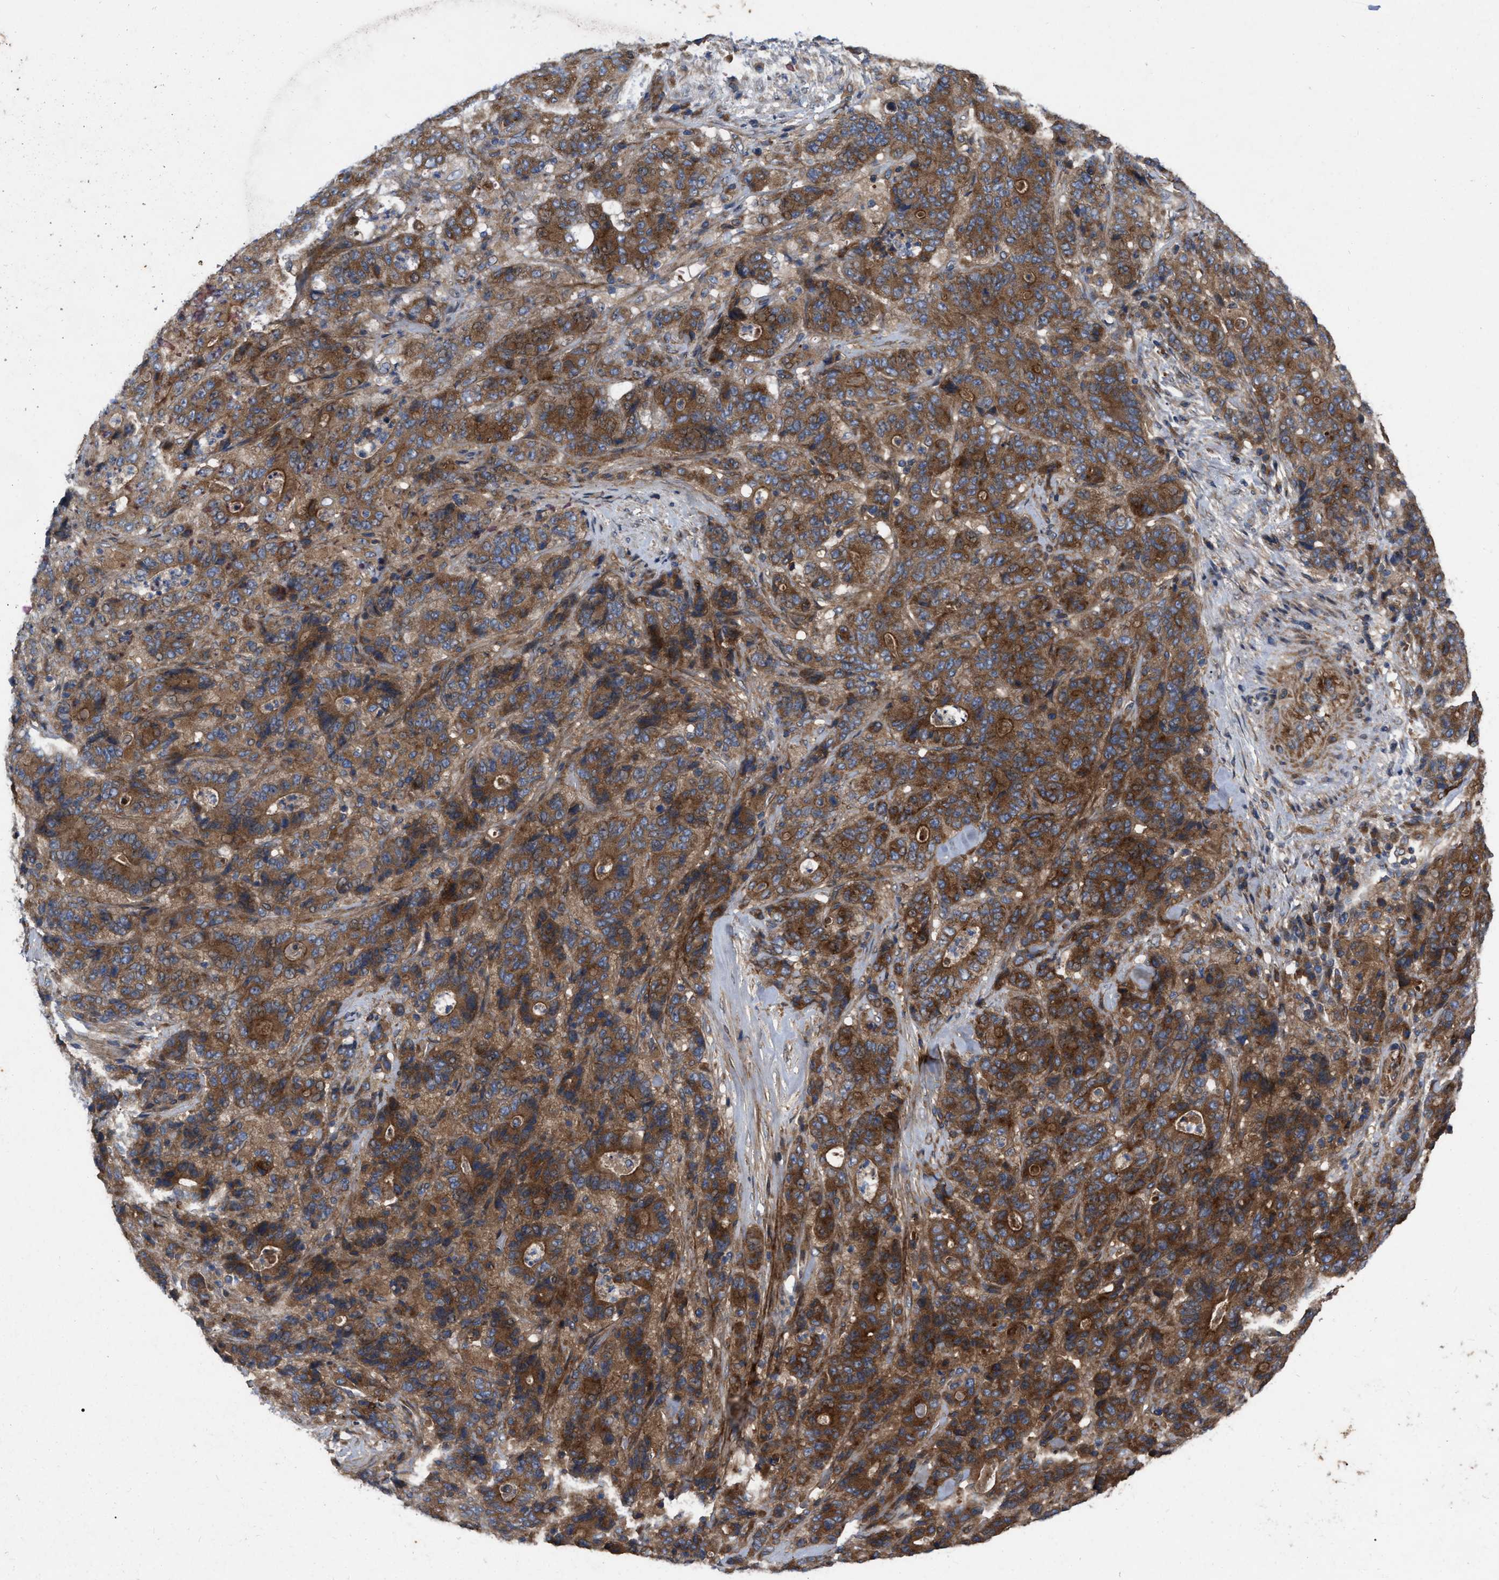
{"staining": {"intensity": "strong", "quantity": ">75%", "location": "cytoplasmic/membranous"}, "tissue": "stomach cancer", "cell_type": "Tumor cells", "image_type": "cancer", "snomed": [{"axis": "morphology", "description": "Adenocarcinoma, NOS"}, {"axis": "topography", "description": "Stomach"}], "caption": "Immunohistochemistry image of human stomach adenocarcinoma stained for a protein (brown), which reveals high levels of strong cytoplasmic/membranous staining in approximately >75% of tumor cells.", "gene": "CDKN2C", "patient": {"sex": "female", "age": 73}}